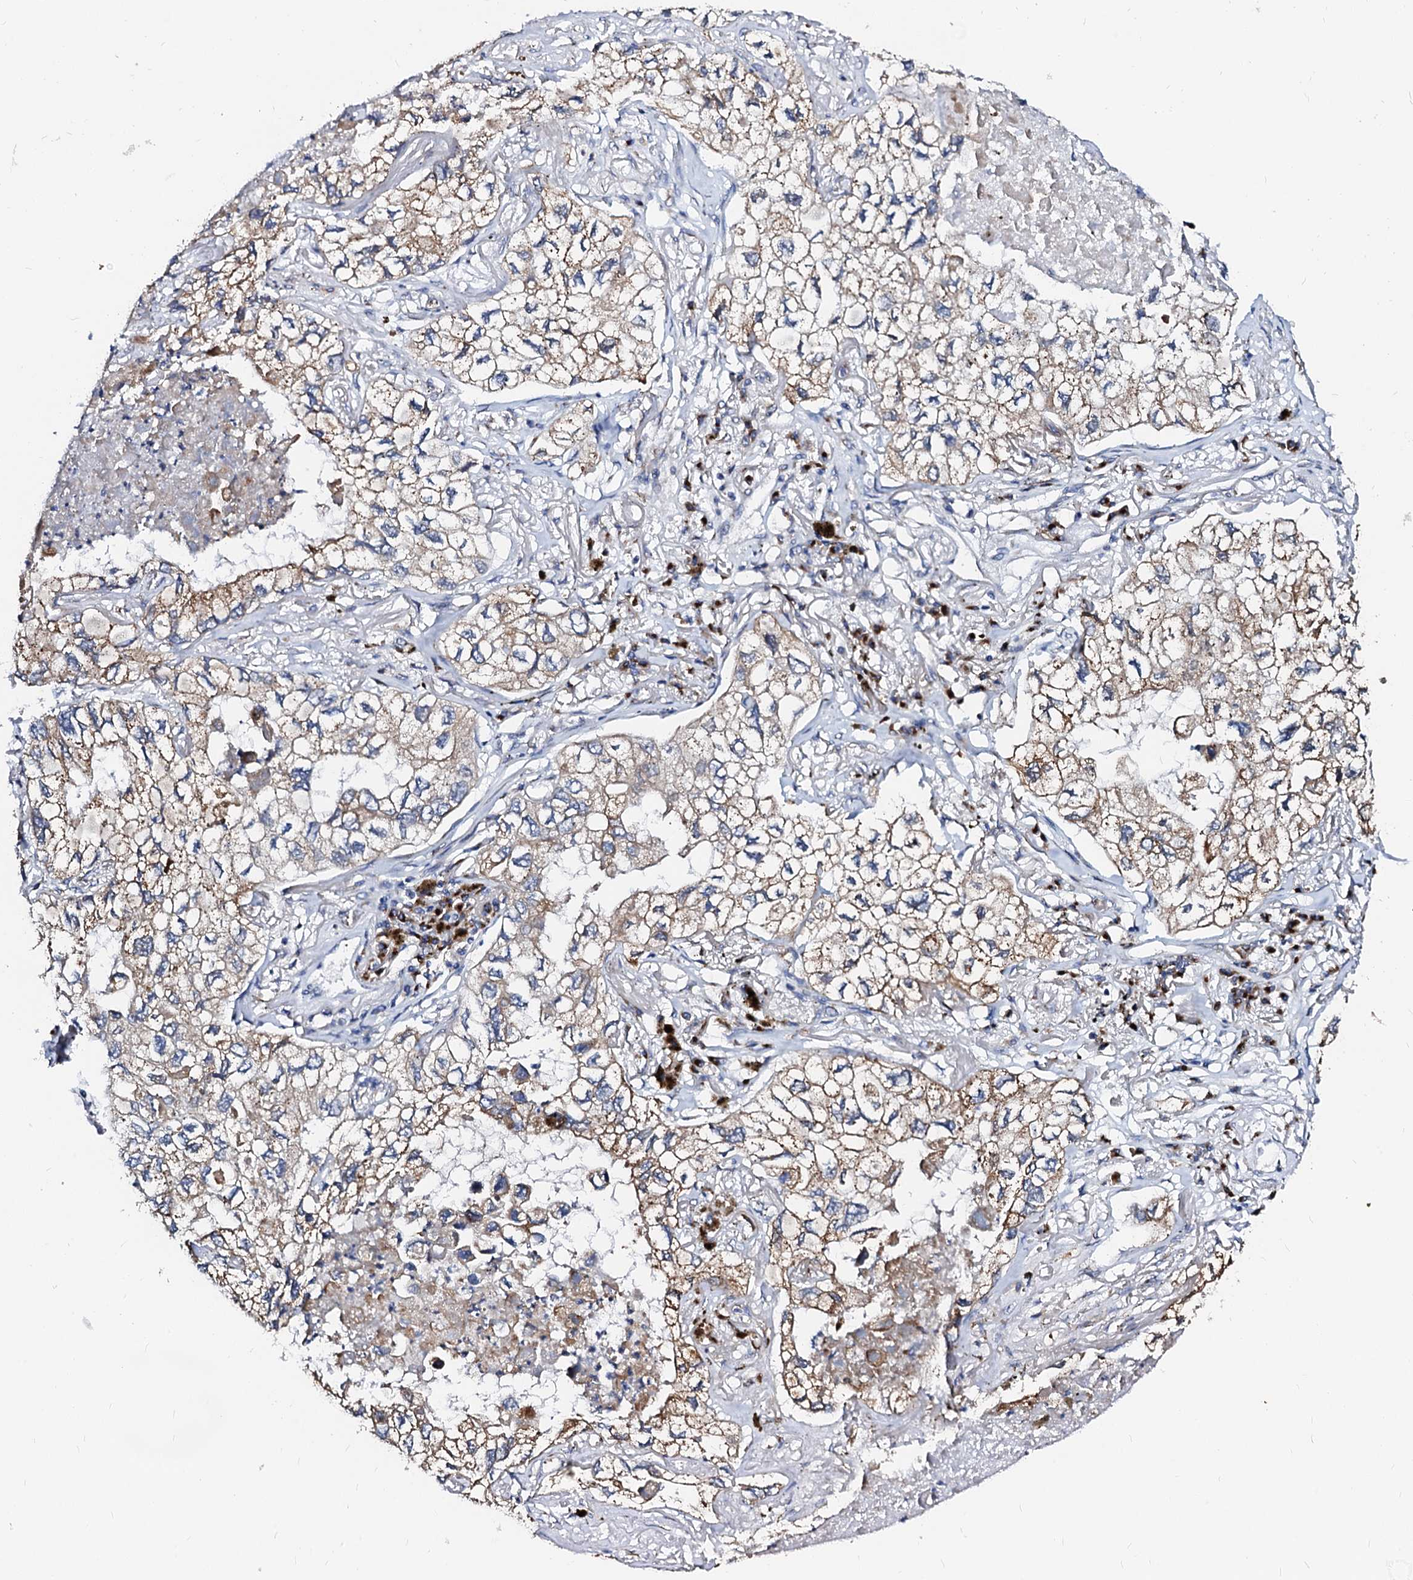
{"staining": {"intensity": "moderate", "quantity": ">75%", "location": "cytoplasmic/membranous"}, "tissue": "lung cancer", "cell_type": "Tumor cells", "image_type": "cancer", "snomed": [{"axis": "morphology", "description": "Adenocarcinoma, NOS"}, {"axis": "topography", "description": "Lung"}], "caption": "Immunohistochemistry (IHC) histopathology image of human lung cancer stained for a protein (brown), which reveals medium levels of moderate cytoplasmic/membranous expression in about >75% of tumor cells.", "gene": "LMAN1", "patient": {"sex": "male", "age": 65}}